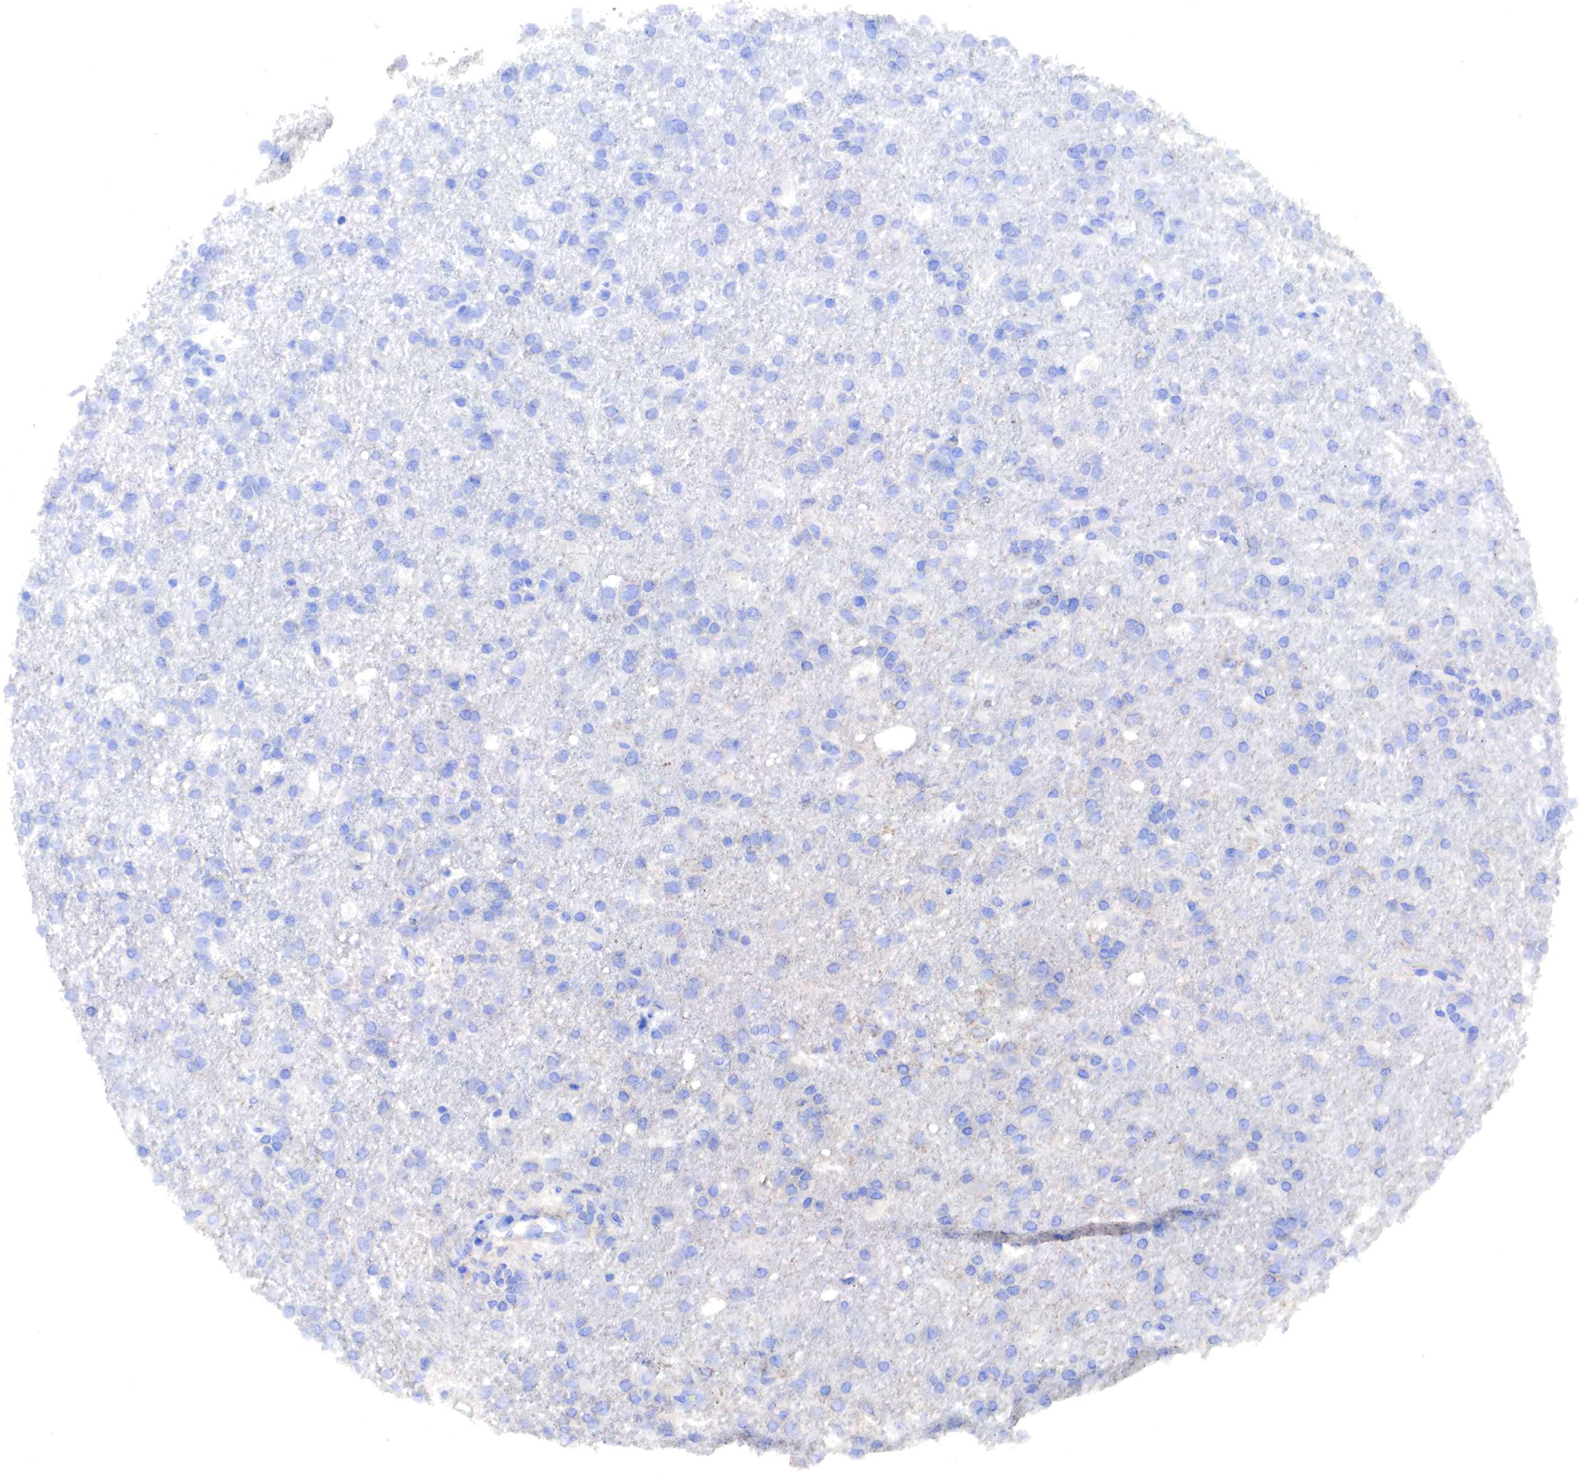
{"staining": {"intensity": "negative", "quantity": "none", "location": "none"}, "tissue": "glioma", "cell_type": "Tumor cells", "image_type": "cancer", "snomed": [{"axis": "morphology", "description": "Glioma, malignant, High grade"}, {"axis": "topography", "description": "Brain"}], "caption": "Photomicrograph shows no significant protein positivity in tumor cells of high-grade glioma (malignant).", "gene": "RDX", "patient": {"sex": "male", "age": 68}}